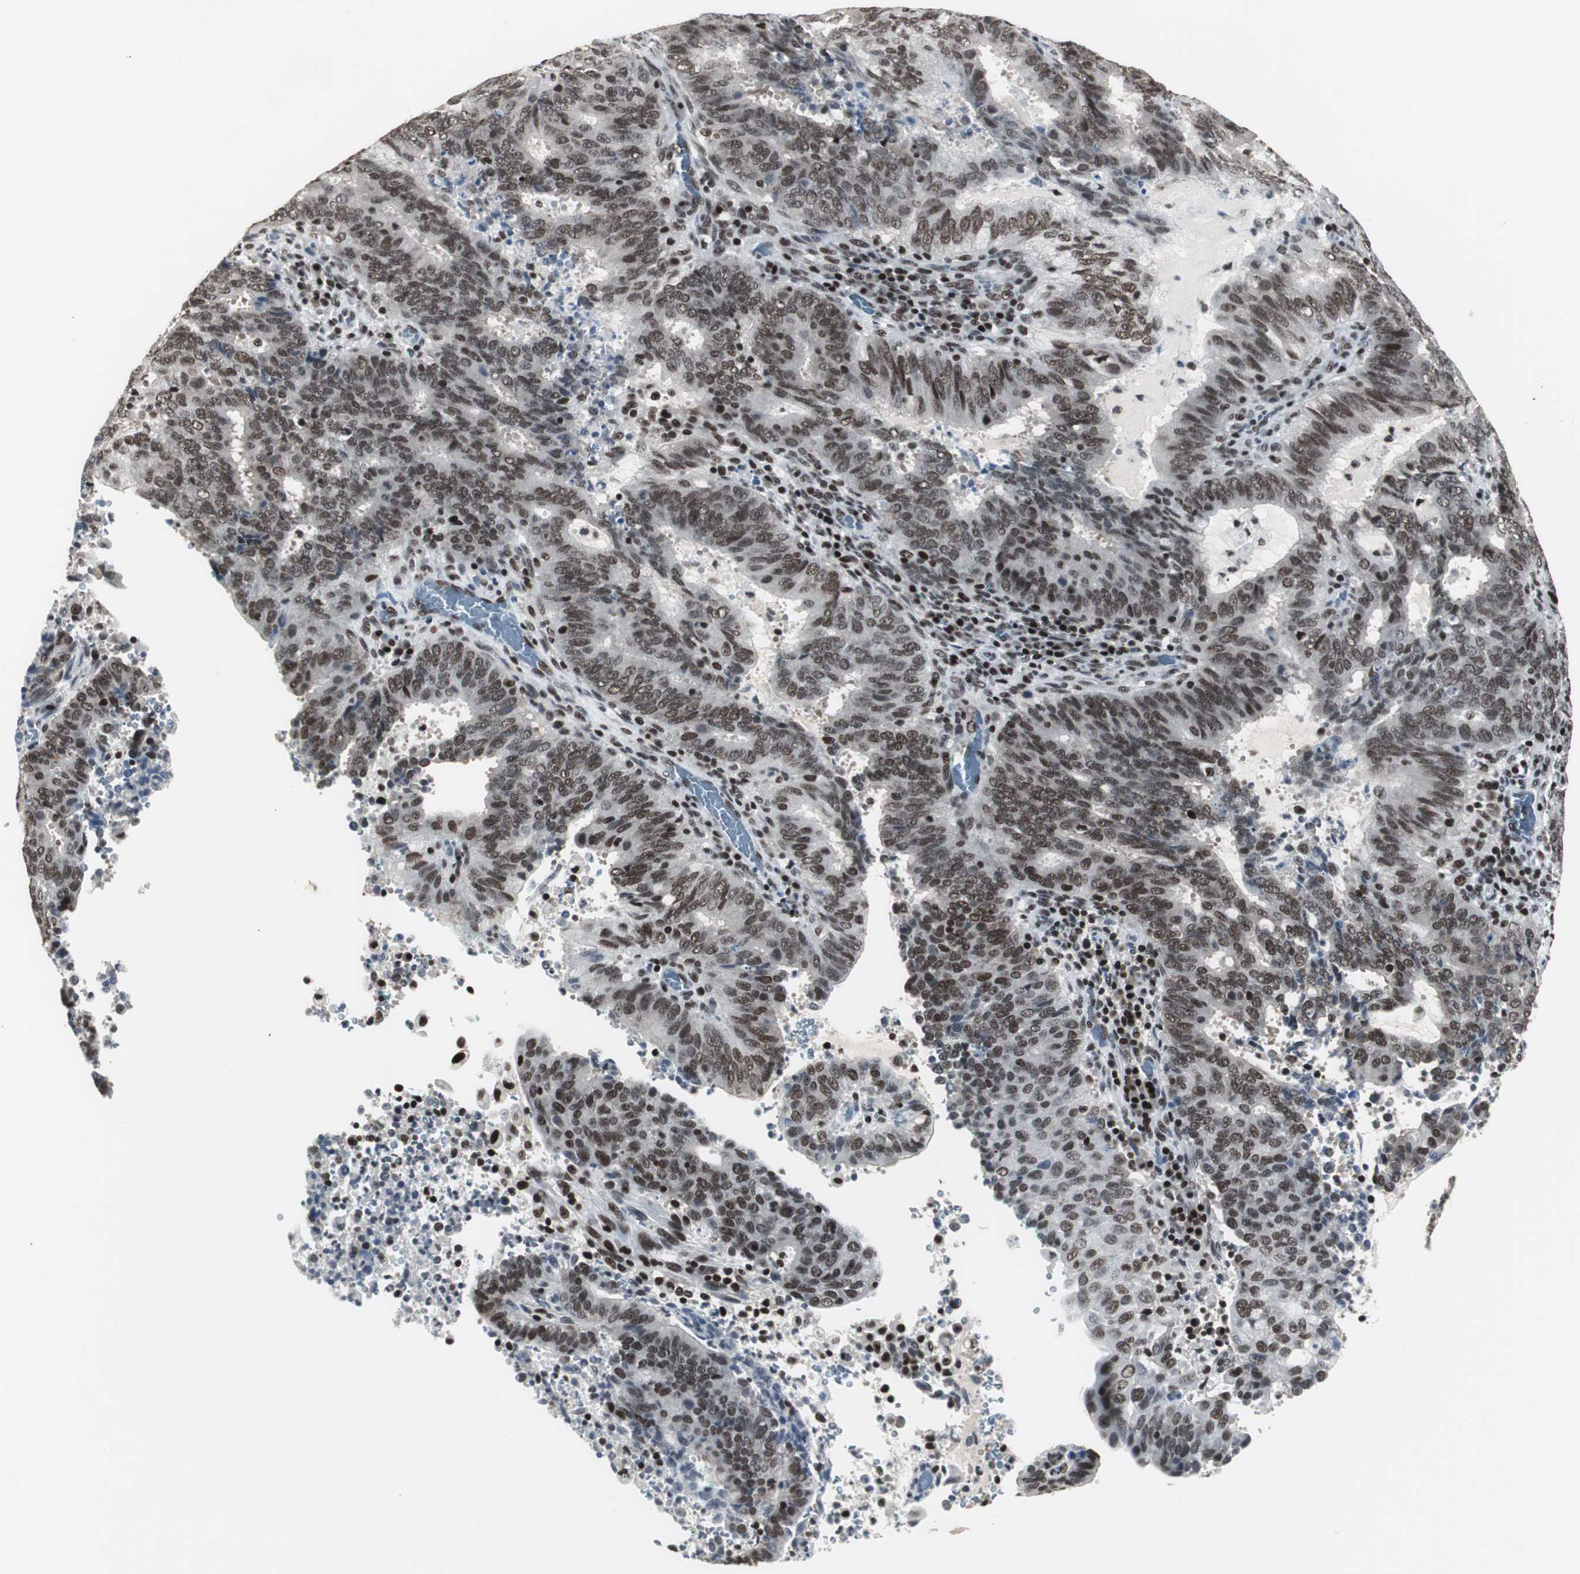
{"staining": {"intensity": "moderate", "quantity": ">75%", "location": "nuclear"}, "tissue": "cervical cancer", "cell_type": "Tumor cells", "image_type": "cancer", "snomed": [{"axis": "morphology", "description": "Adenocarcinoma, NOS"}, {"axis": "topography", "description": "Cervix"}], "caption": "Adenocarcinoma (cervical) stained with a brown dye demonstrates moderate nuclear positive positivity in about >75% of tumor cells.", "gene": "RAD9A", "patient": {"sex": "female", "age": 44}}